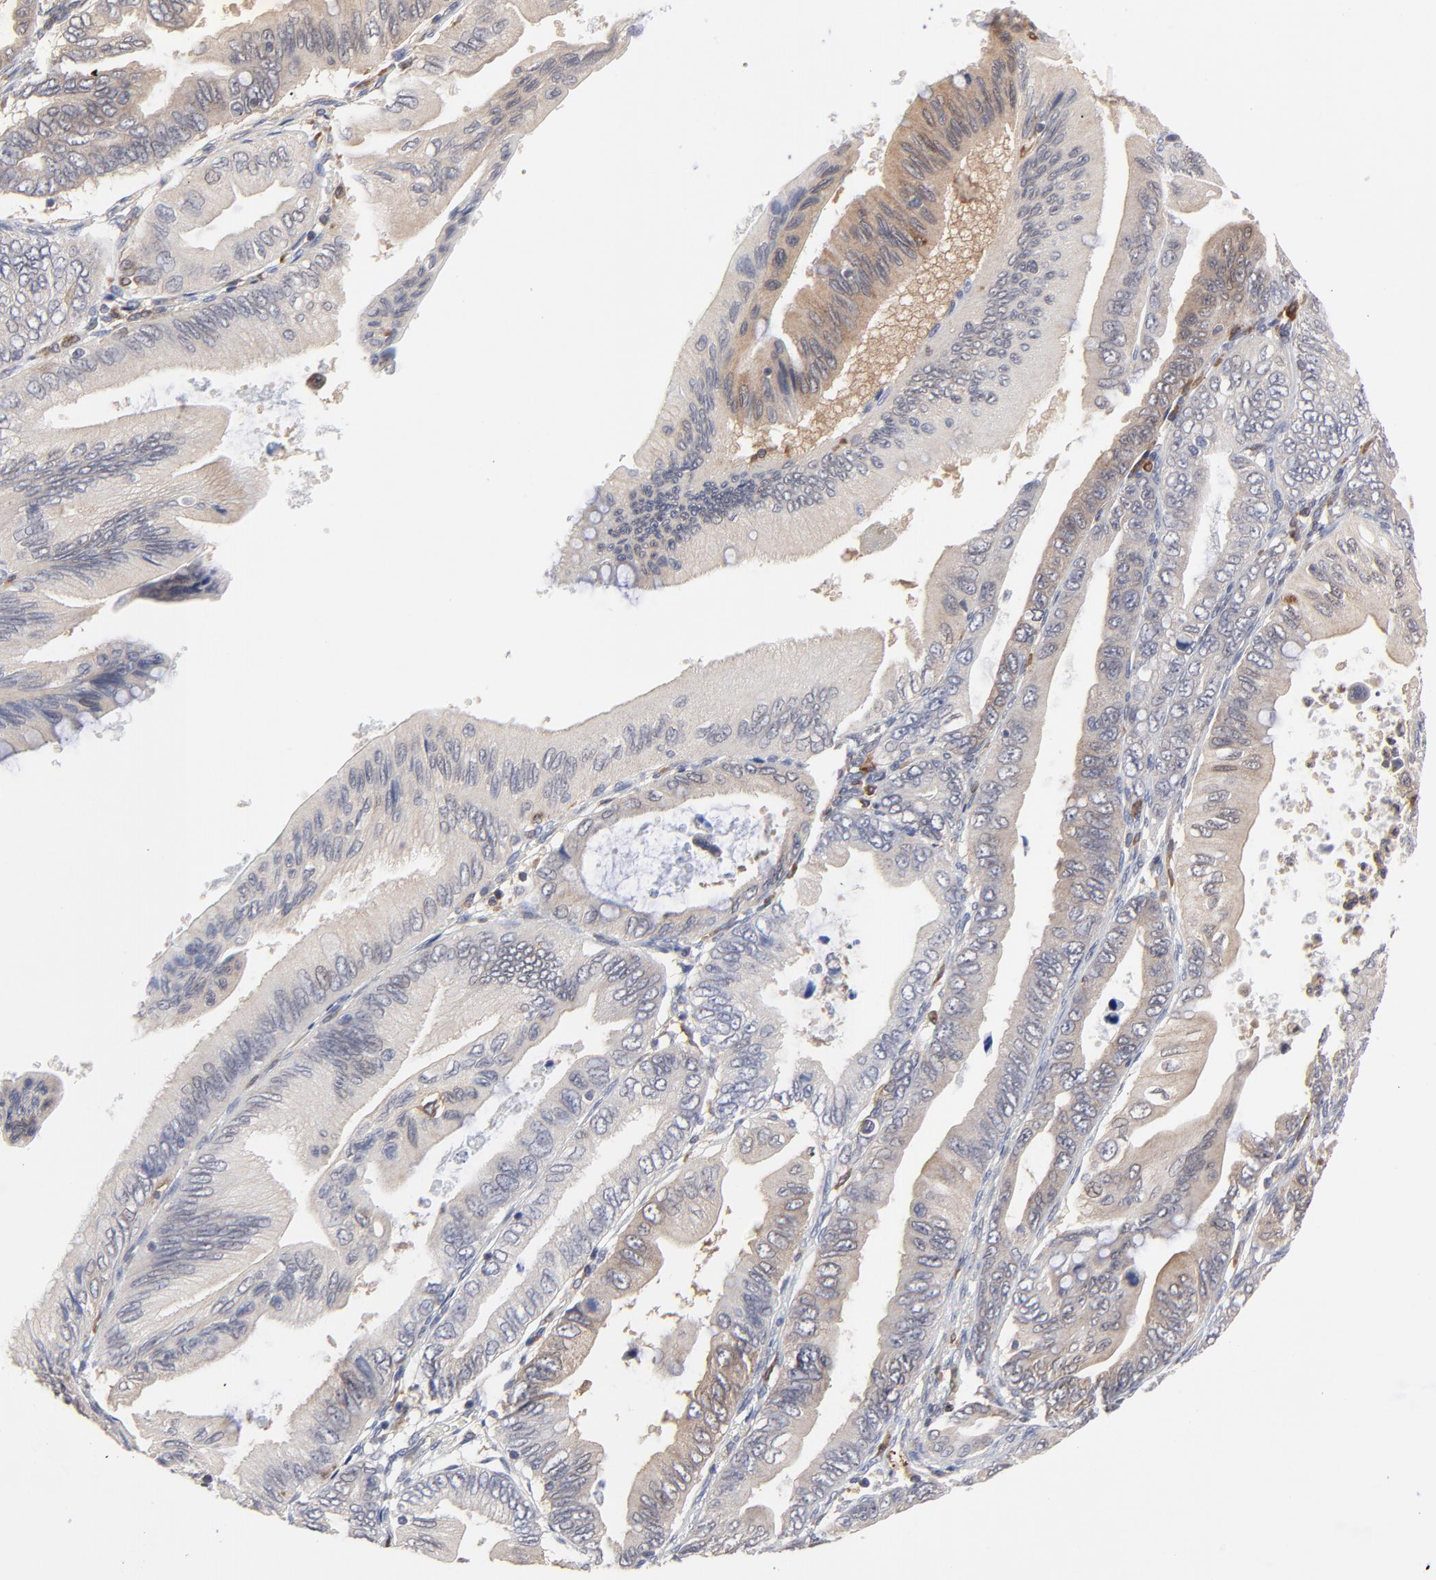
{"staining": {"intensity": "moderate", "quantity": ">75%", "location": "cytoplasmic/membranous"}, "tissue": "pancreatic cancer", "cell_type": "Tumor cells", "image_type": "cancer", "snomed": [{"axis": "morphology", "description": "Adenocarcinoma, NOS"}, {"axis": "topography", "description": "Pancreas"}], "caption": "High-magnification brightfield microscopy of pancreatic adenocarcinoma stained with DAB (3,3'-diaminobenzidine) (brown) and counterstained with hematoxylin (blue). tumor cells exhibit moderate cytoplasmic/membranous expression is present in approximately>75% of cells.", "gene": "RAB9A", "patient": {"sex": "female", "age": 66}}